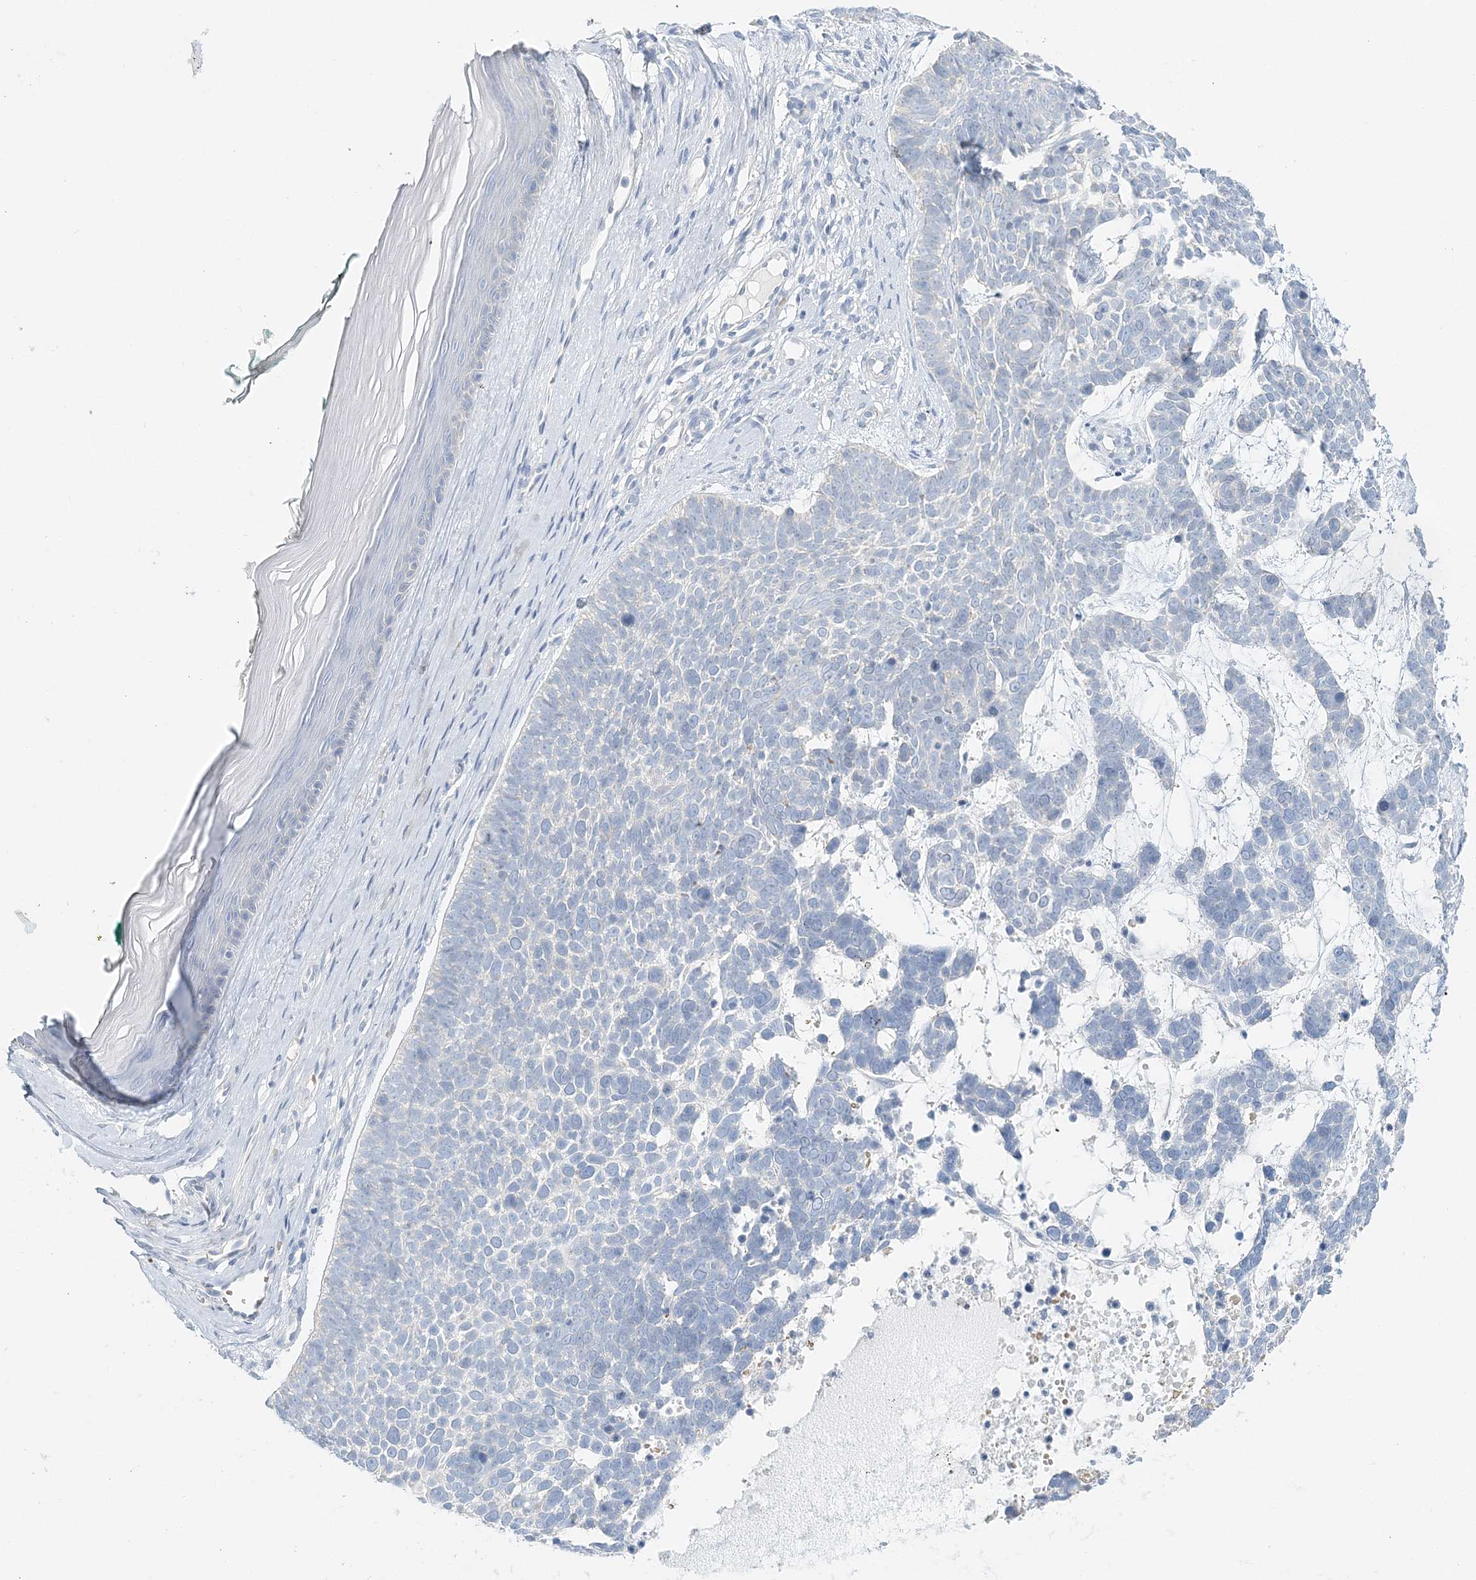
{"staining": {"intensity": "negative", "quantity": "none", "location": "none"}, "tissue": "skin cancer", "cell_type": "Tumor cells", "image_type": "cancer", "snomed": [{"axis": "morphology", "description": "Basal cell carcinoma"}, {"axis": "topography", "description": "Skin"}], "caption": "Basal cell carcinoma (skin) stained for a protein using IHC demonstrates no staining tumor cells.", "gene": "VILL", "patient": {"sex": "female", "age": 81}}